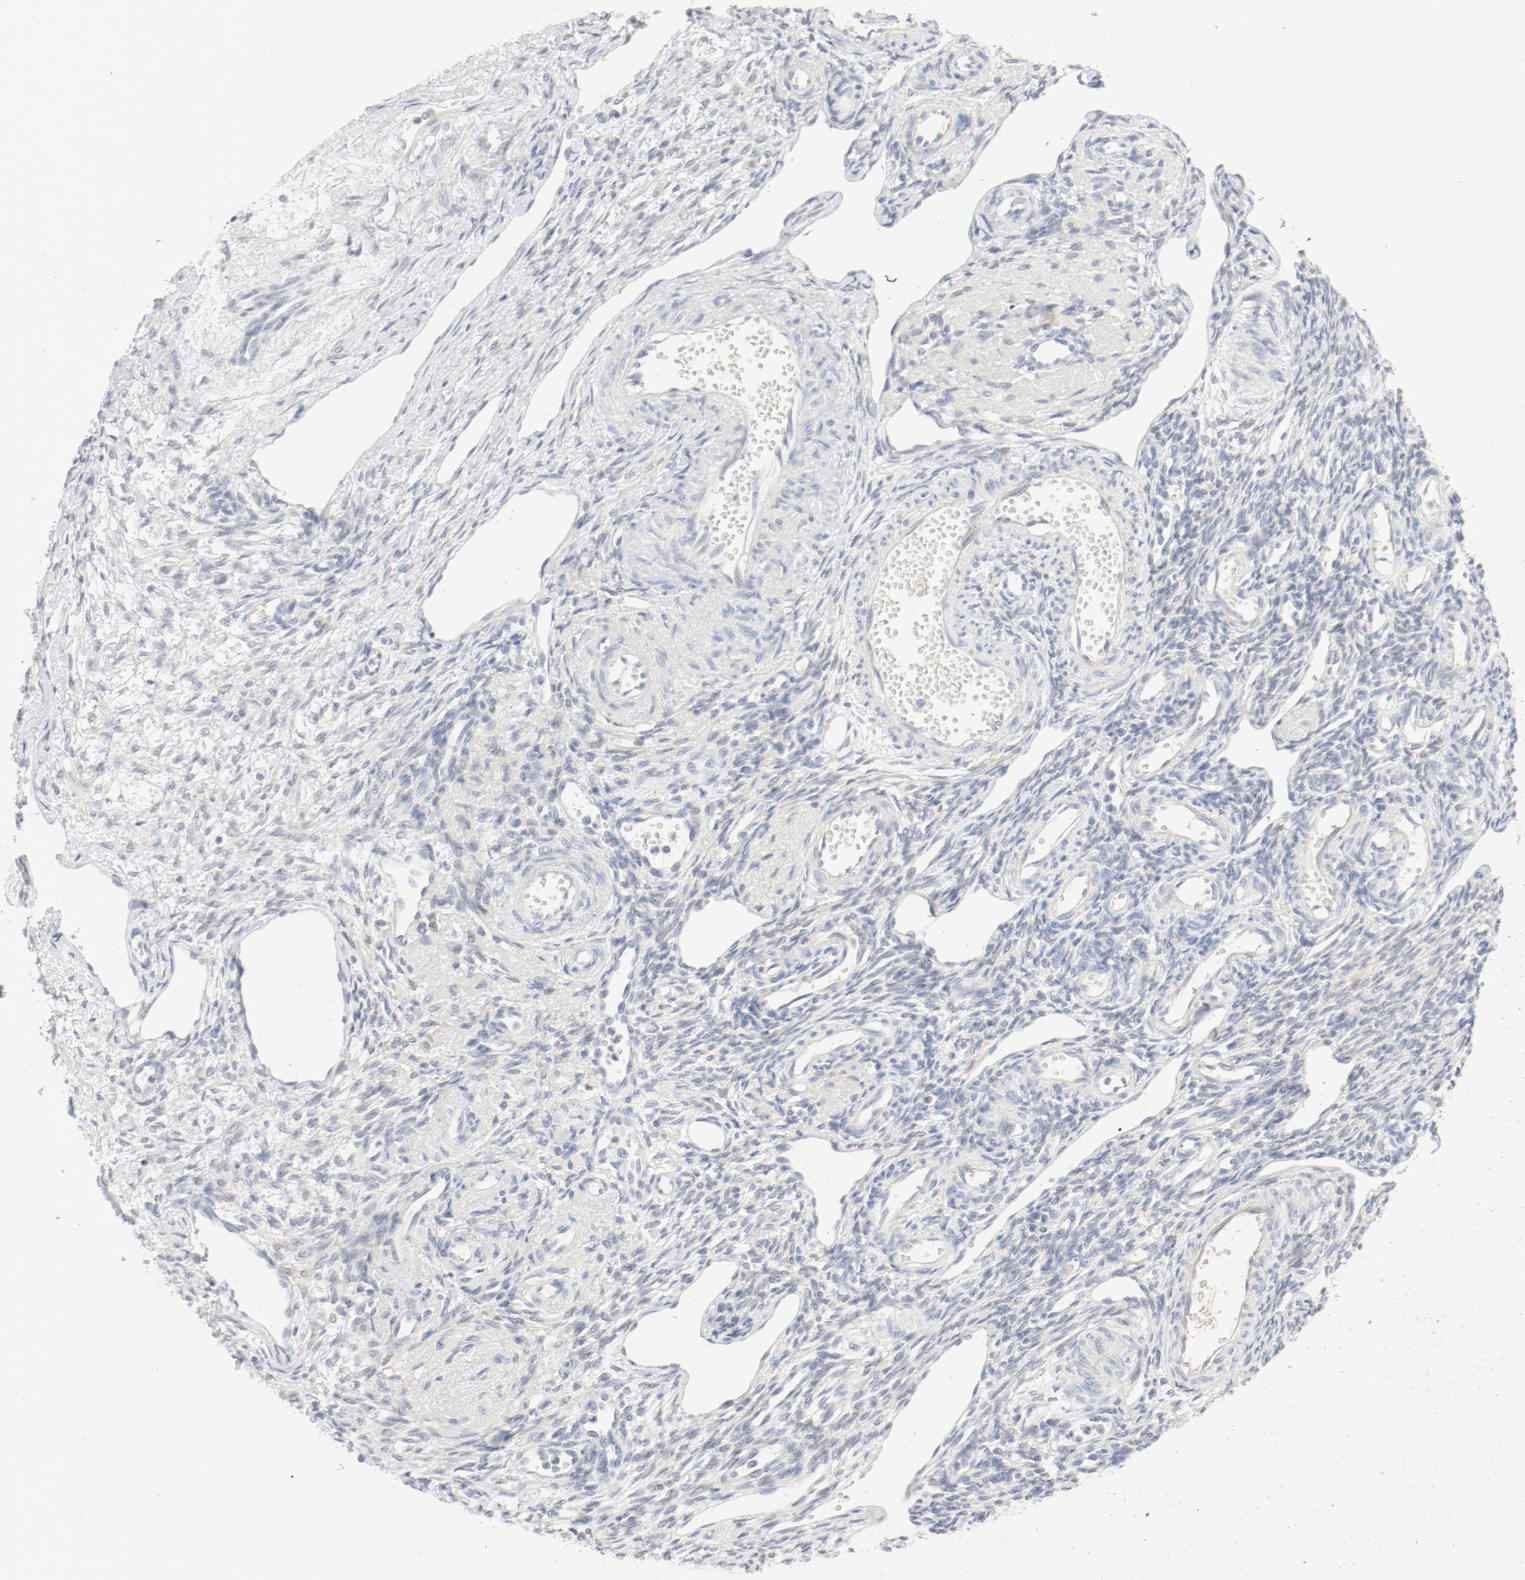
{"staining": {"intensity": "negative", "quantity": "none", "location": "none"}, "tissue": "ovary", "cell_type": "Follicle cells", "image_type": "normal", "snomed": [{"axis": "morphology", "description": "Normal tissue, NOS"}, {"axis": "topography", "description": "Ovary"}], "caption": "Image shows no significant protein expression in follicle cells of unremarkable ovary.", "gene": "PGM1", "patient": {"sex": "female", "age": 33}}